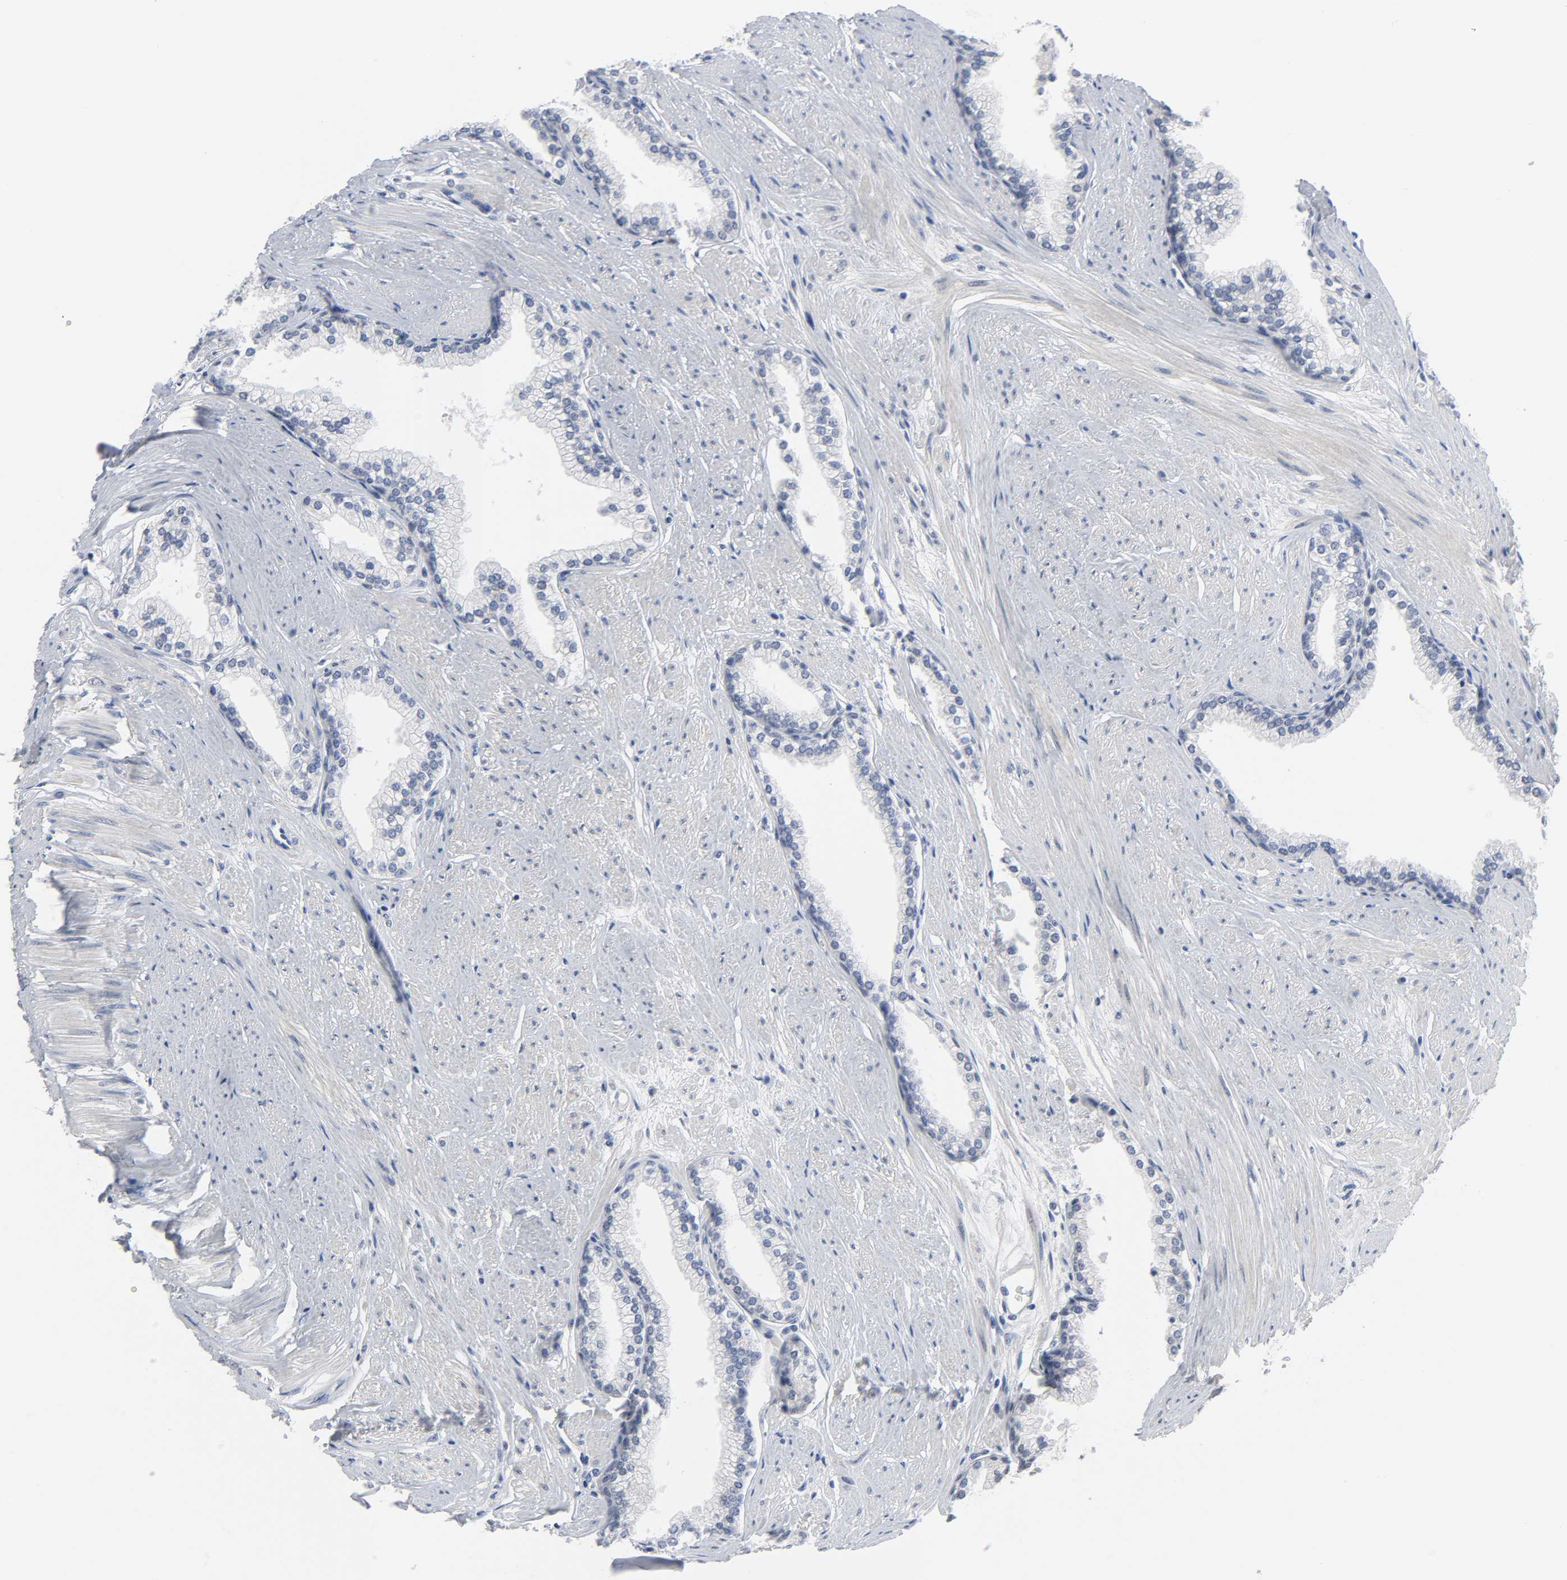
{"staining": {"intensity": "weak", "quantity": "<25%", "location": "nuclear"}, "tissue": "prostate", "cell_type": "Glandular cells", "image_type": "normal", "snomed": [{"axis": "morphology", "description": "Normal tissue, NOS"}, {"axis": "topography", "description": "Prostate"}], "caption": "The histopathology image reveals no significant expression in glandular cells of prostate.", "gene": "WEE1", "patient": {"sex": "male", "age": 64}}